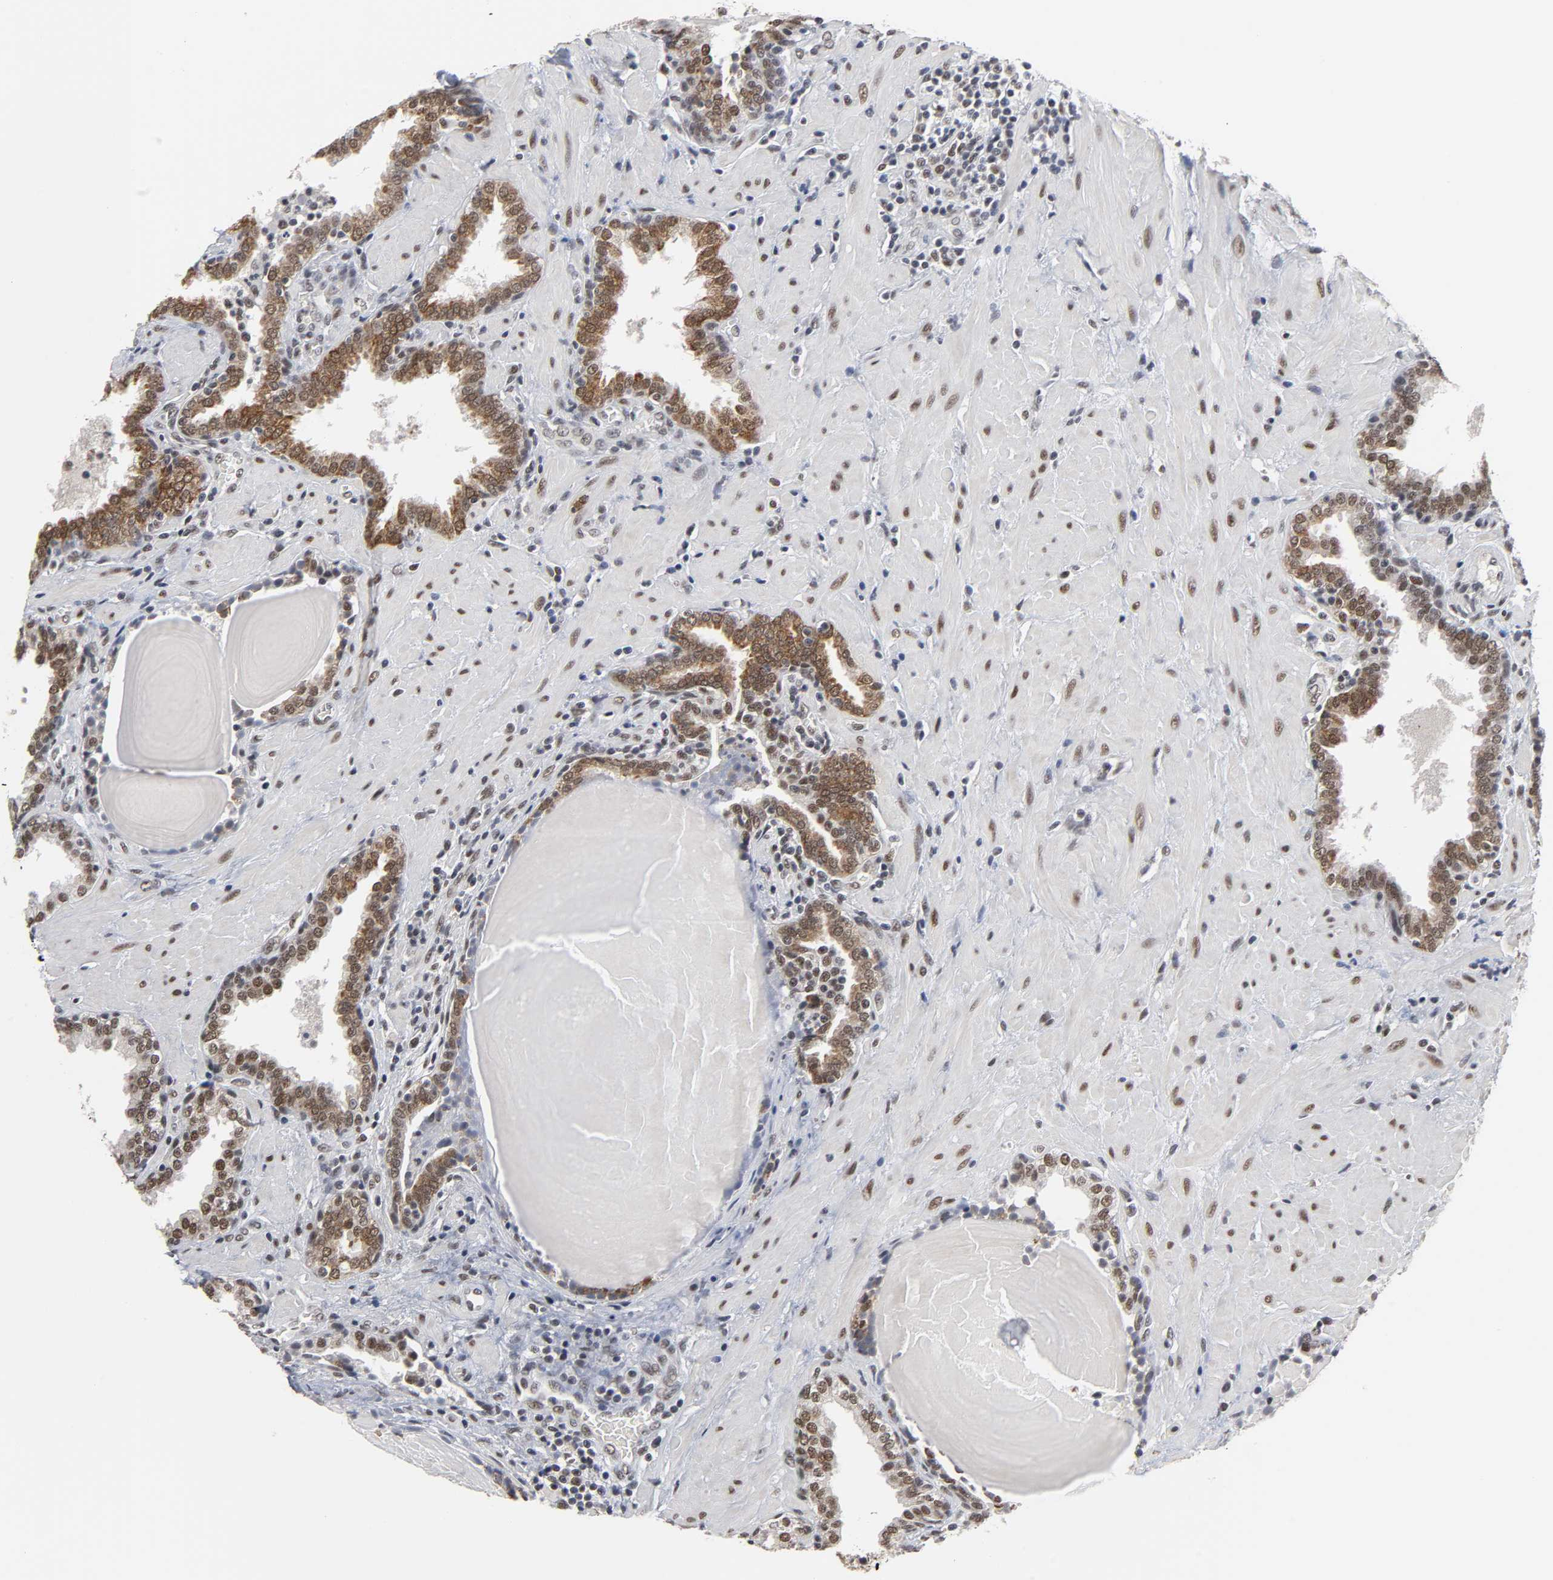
{"staining": {"intensity": "moderate", "quantity": ">75%", "location": "nuclear"}, "tissue": "prostate", "cell_type": "Glandular cells", "image_type": "normal", "snomed": [{"axis": "morphology", "description": "Normal tissue, NOS"}, {"axis": "topography", "description": "Prostate"}], "caption": "DAB (3,3'-diaminobenzidine) immunohistochemical staining of unremarkable human prostate demonstrates moderate nuclear protein staining in about >75% of glandular cells. The protein of interest is shown in brown color, while the nuclei are stained blue.", "gene": "TRIM33", "patient": {"sex": "male", "age": 51}}